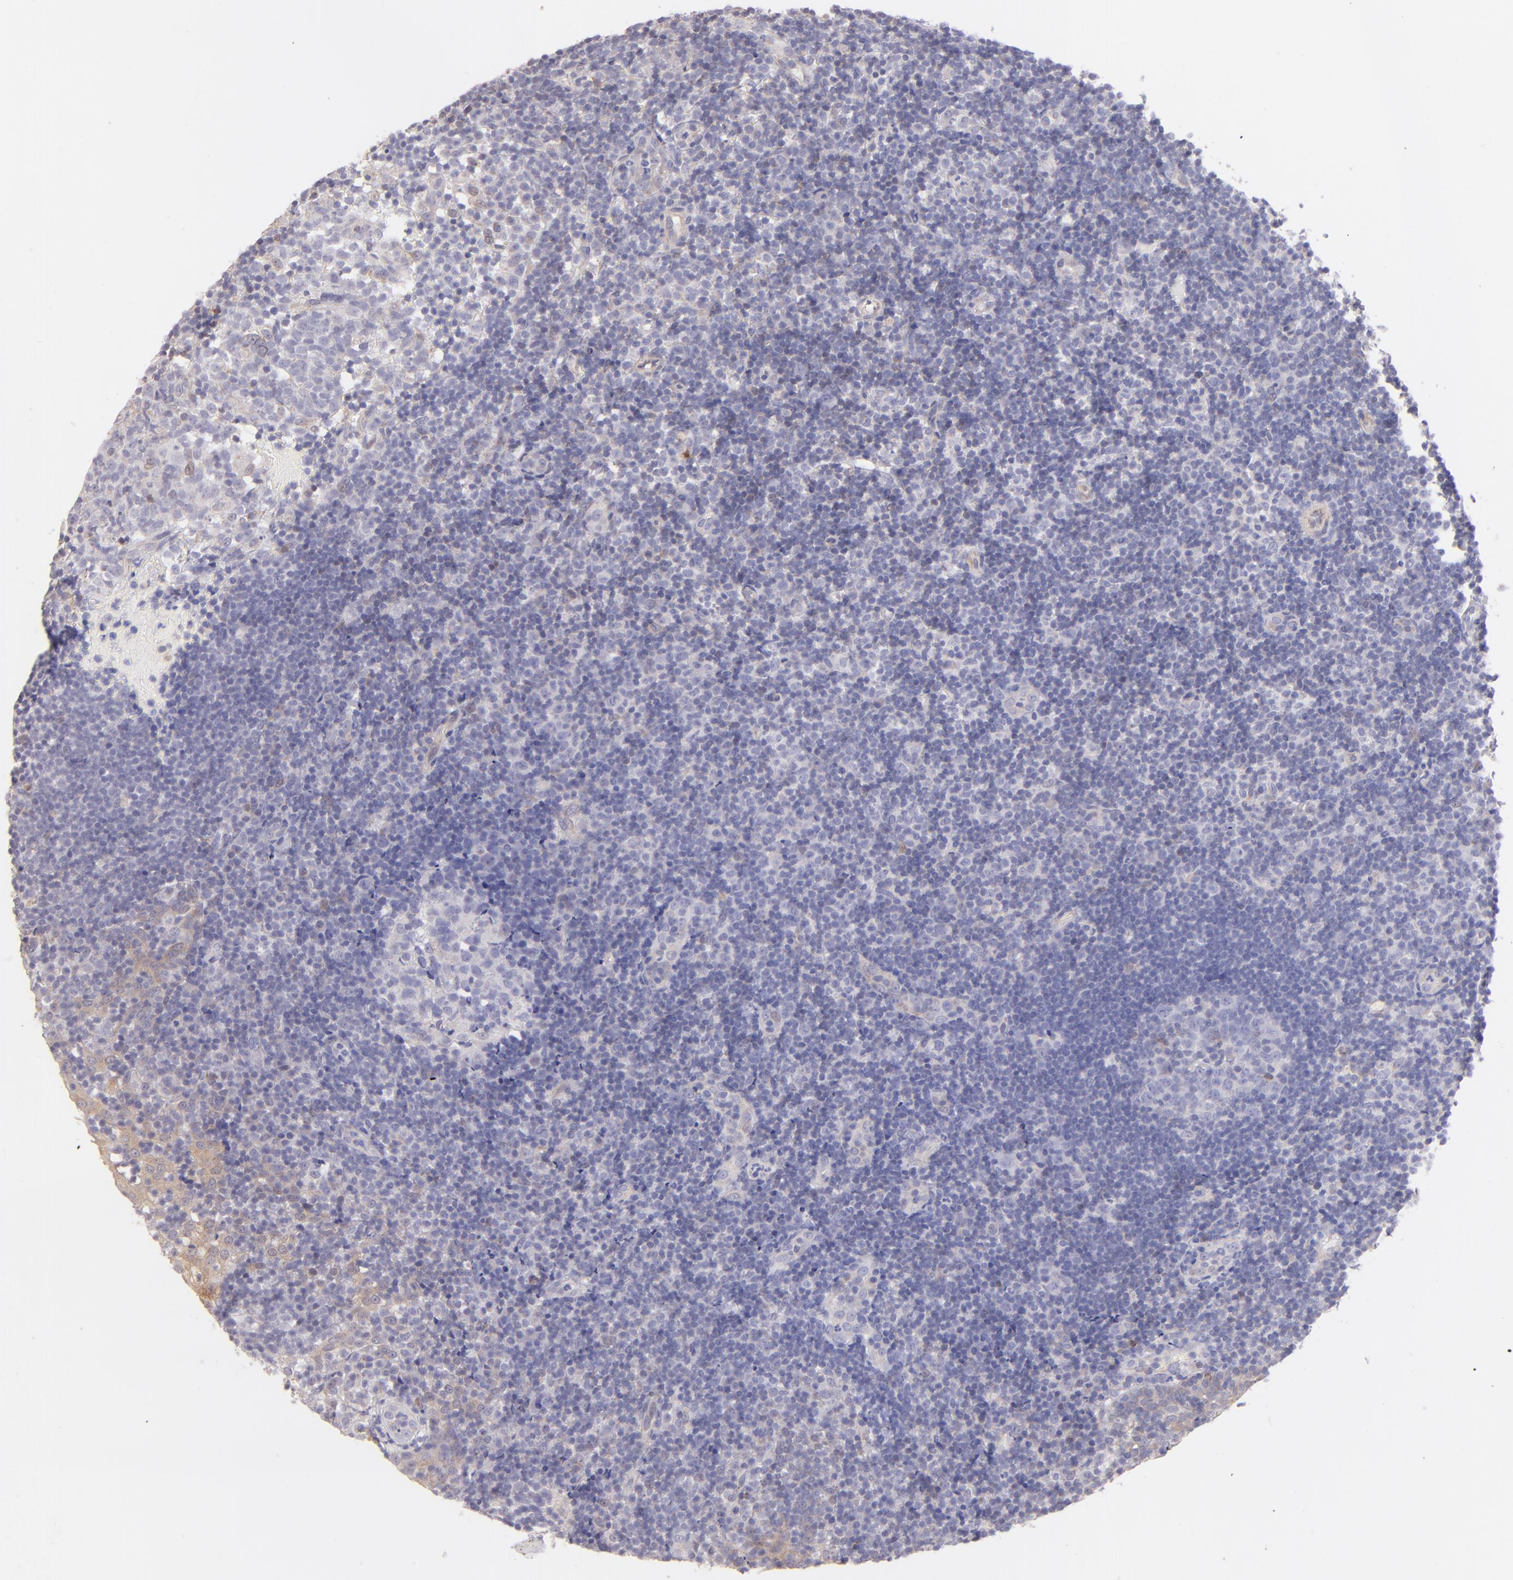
{"staining": {"intensity": "negative", "quantity": "none", "location": "none"}, "tissue": "tonsil", "cell_type": "Germinal center cells", "image_type": "normal", "snomed": [{"axis": "morphology", "description": "Normal tissue, NOS"}, {"axis": "topography", "description": "Tonsil"}], "caption": "Germinal center cells show no significant protein staining in unremarkable tonsil. (Immunohistochemistry (ihc), brightfield microscopy, high magnification).", "gene": "SH2D4A", "patient": {"sex": "female", "age": 40}}